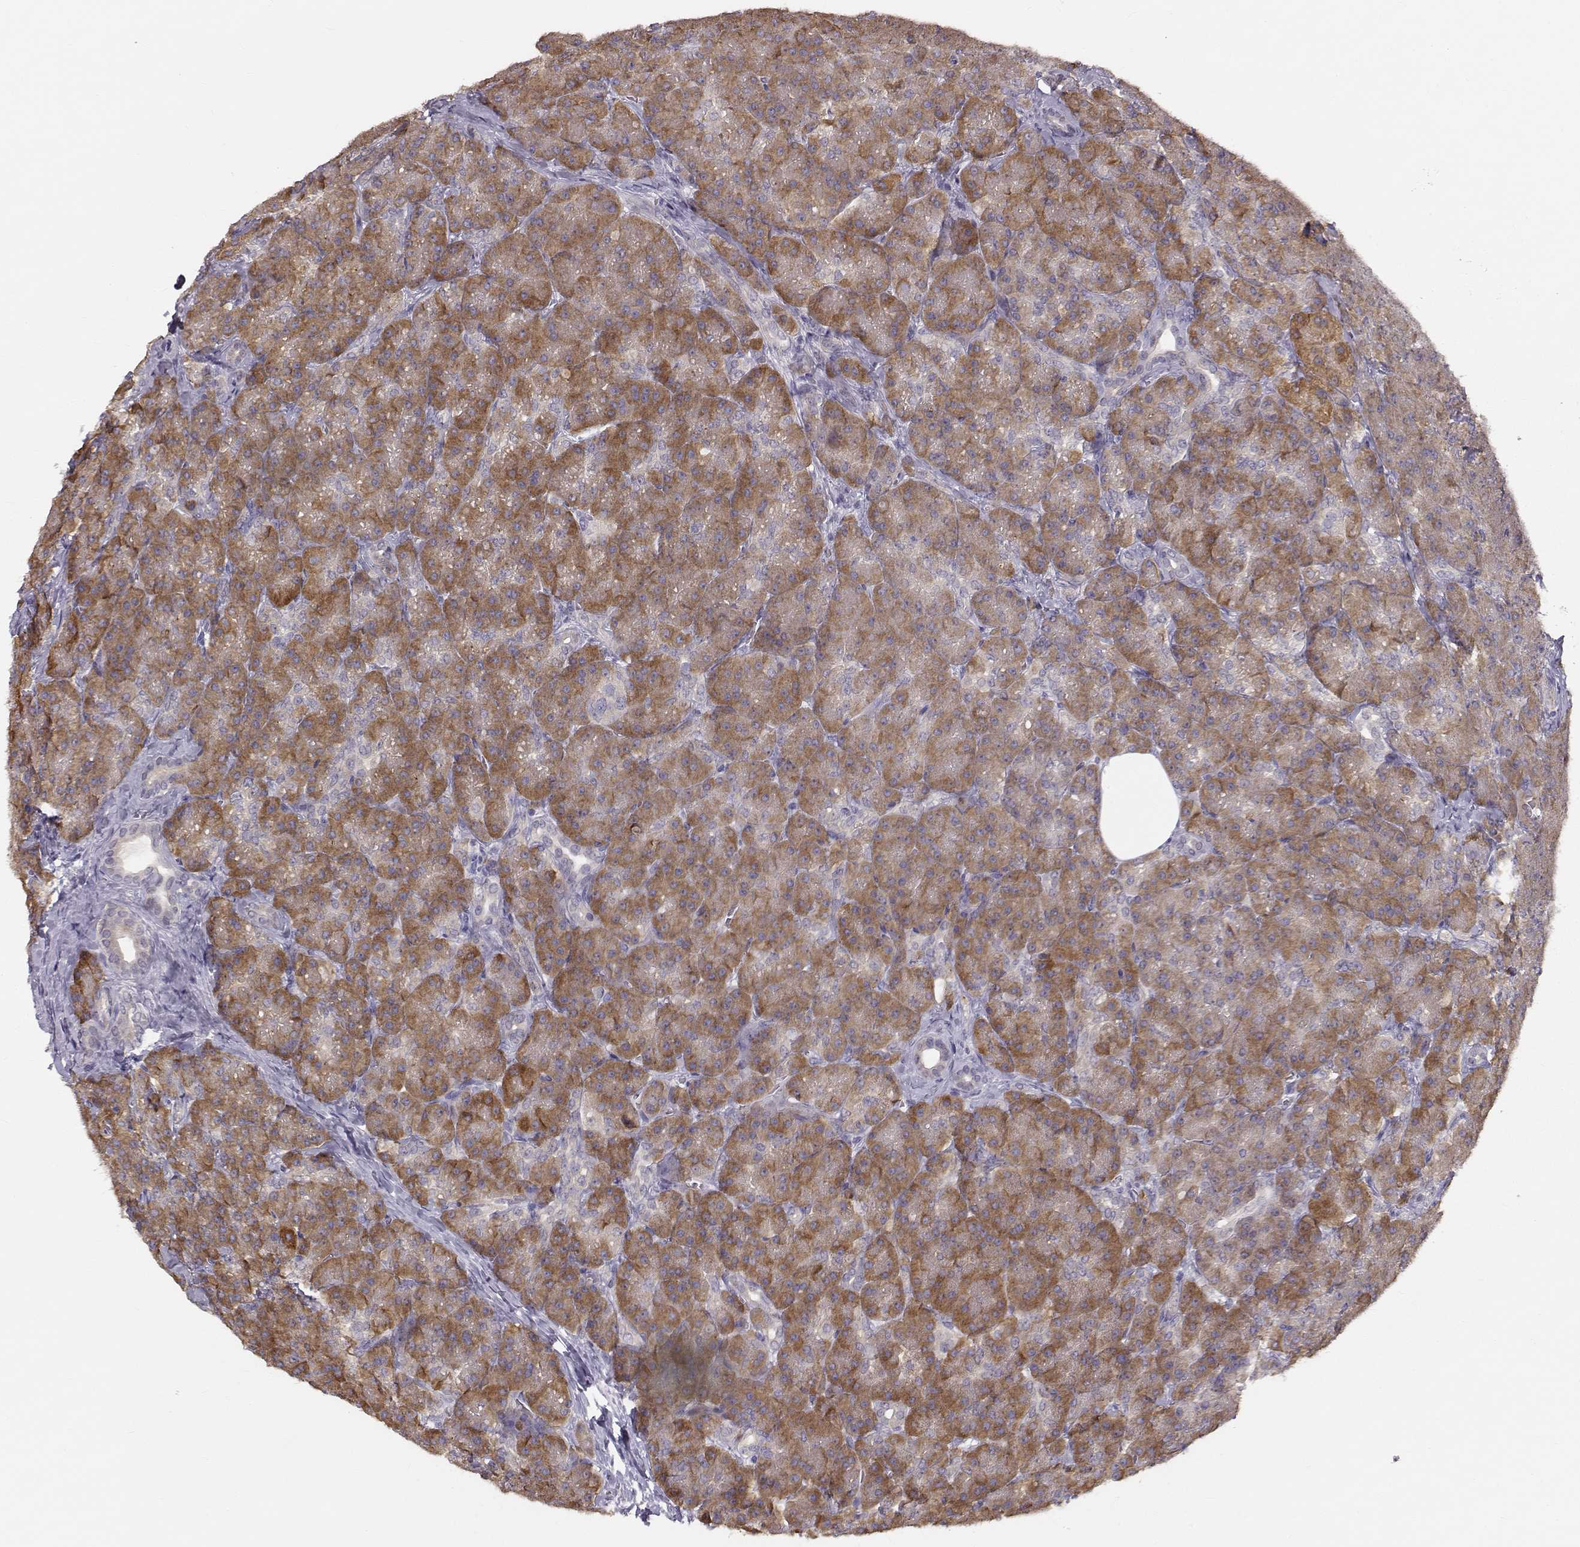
{"staining": {"intensity": "moderate", "quantity": "25%-75%", "location": "cytoplasmic/membranous"}, "tissue": "pancreas", "cell_type": "Exocrine glandular cells", "image_type": "normal", "snomed": [{"axis": "morphology", "description": "Normal tissue, NOS"}, {"axis": "topography", "description": "Pancreas"}], "caption": "IHC staining of benign pancreas, which displays medium levels of moderate cytoplasmic/membranous expression in about 25%-75% of exocrine glandular cells indicating moderate cytoplasmic/membranous protein positivity. The staining was performed using DAB (3,3'-diaminobenzidine) (brown) for protein detection and nuclei were counterstained in hematoxylin (blue).", "gene": "ACSL6", "patient": {"sex": "male", "age": 57}}